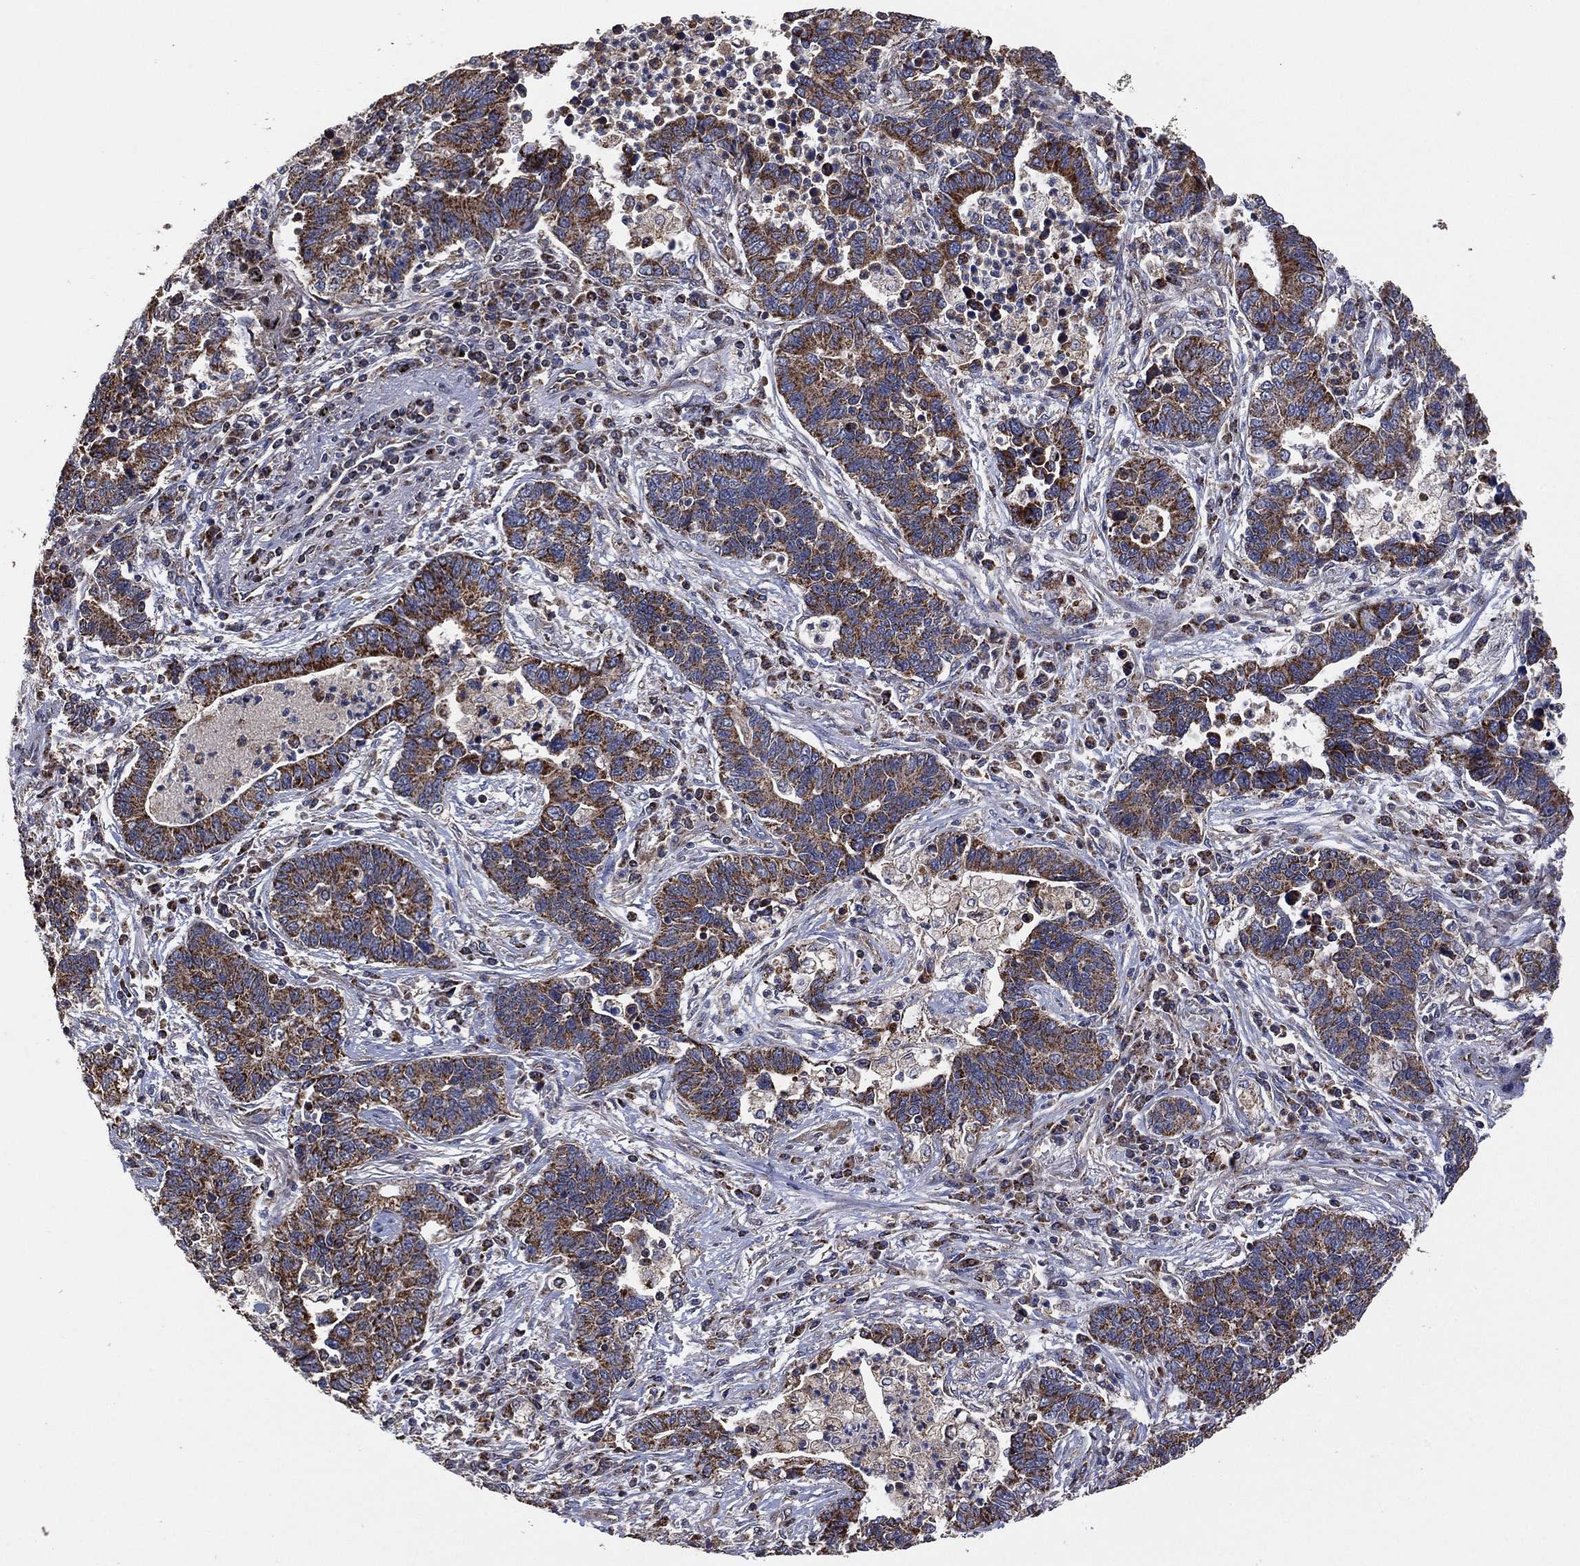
{"staining": {"intensity": "moderate", "quantity": "25%-75%", "location": "cytoplasmic/membranous"}, "tissue": "lung cancer", "cell_type": "Tumor cells", "image_type": "cancer", "snomed": [{"axis": "morphology", "description": "Adenocarcinoma, NOS"}, {"axis": "topography", "description": "Lung"}], "caption": "Tumor cells demonstrate medium levels of moderate cytoplasmic/membranous expression in approximately 25%-75% of cells in human lung cancer. (brown staining indicates protein expression, while blue staining denotes nuclei).", "gene": "LIMD1", "patient": {"sex": "female", "age": 57}}